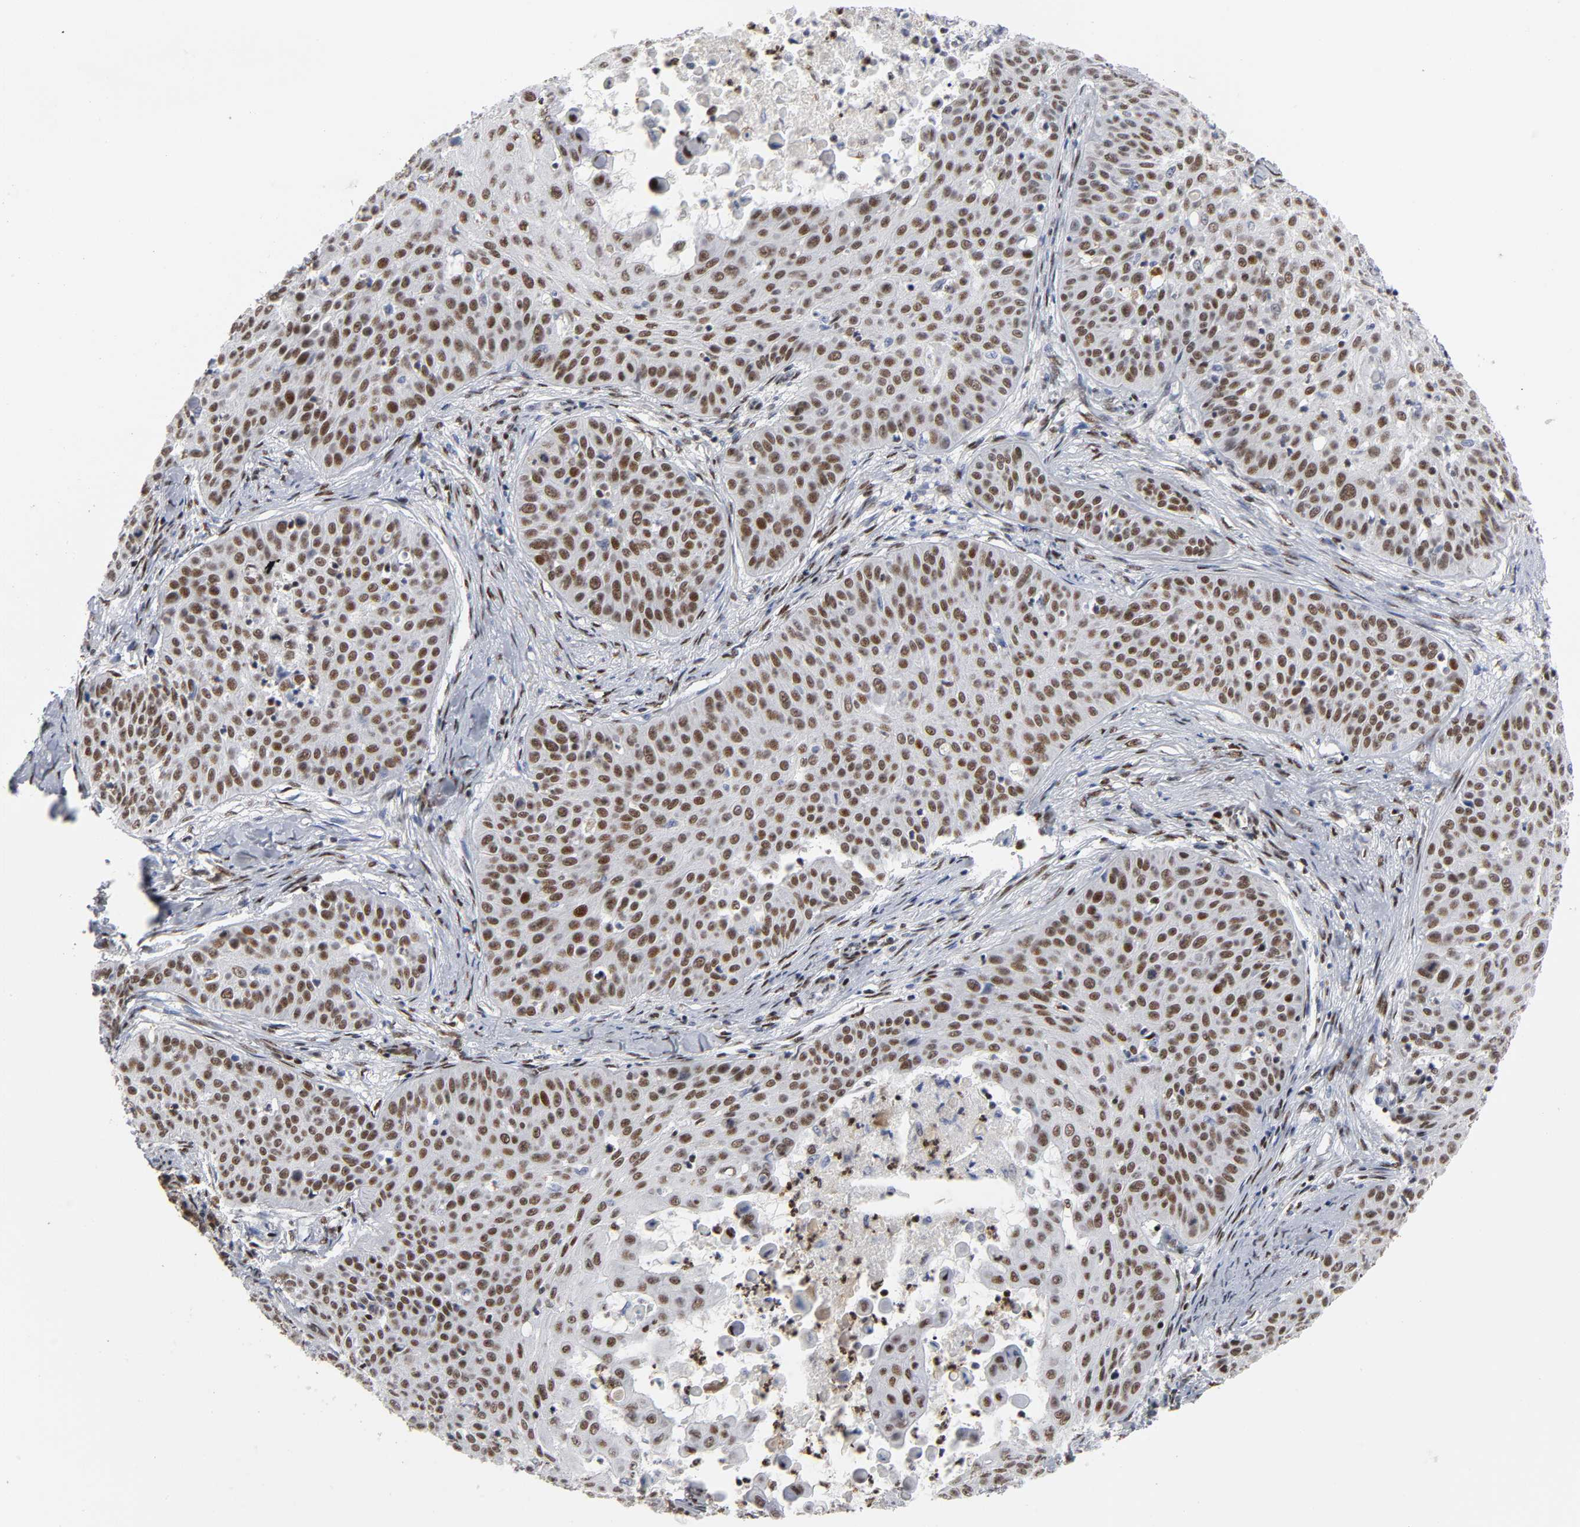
{"staining": {"intensity": "strong", "quantity": ">75%", "location": "nuclear"}, "tissue": "skin cancer", "cell_type": "Tumor cells", "image_type": "cancer", "snomed": [{"axis": "morphology", "description": "Squamous cell carcinoma, NOS"}, {"axis": "topography", "description": "Skin"}], "caption": "An image of human skin cancer (squamous cell carcinoma) stained for a protein shows strong nuclear brown staining in tumor cells. Using DAB (3,3'-diaminobenzidine) (brown) and hematoxylin (blue) stains, captured at high magnification using brightfield microscopy.", "gene": "CREBBP", "patient": {"sex": "male", "age": 82}}